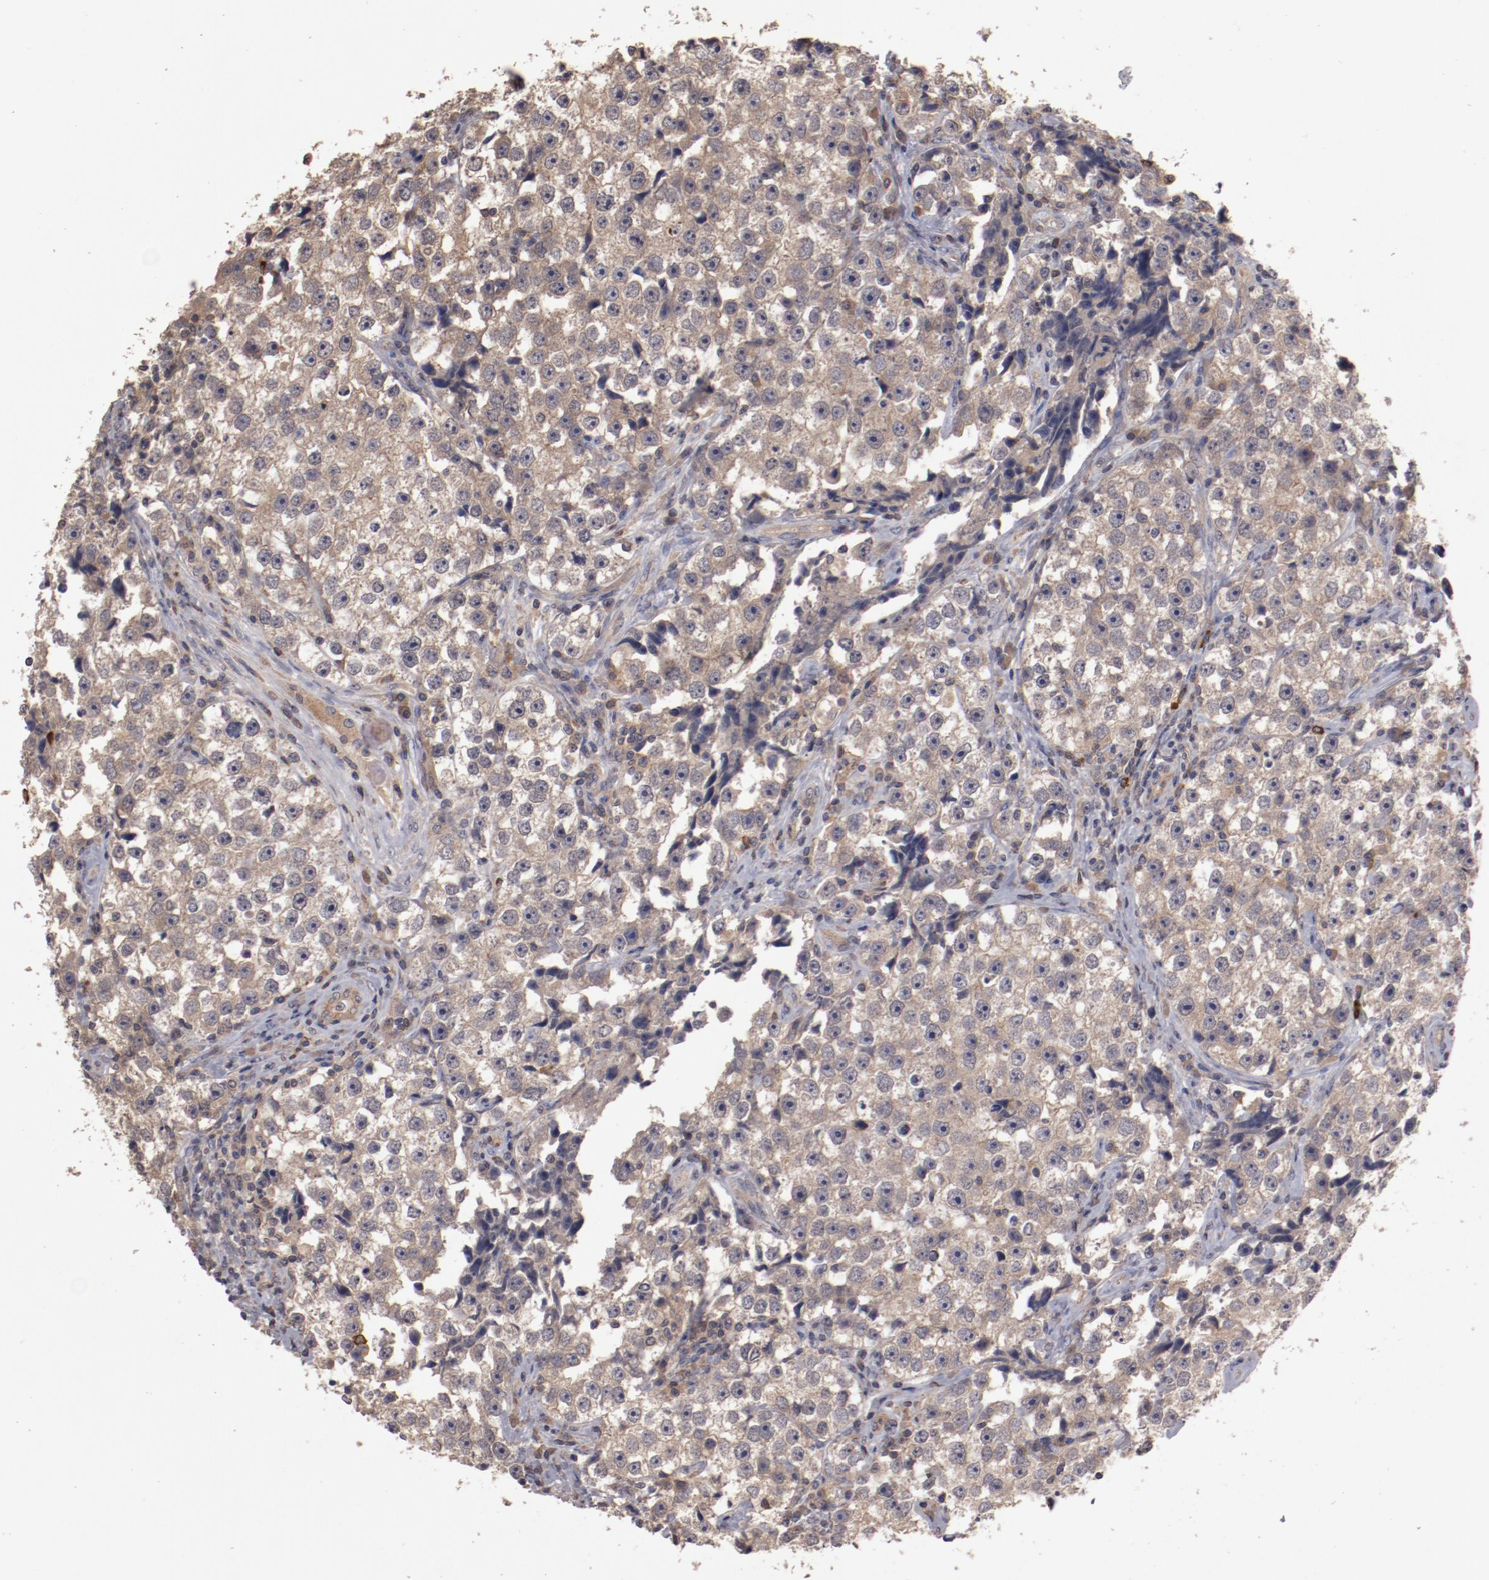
{"staining": {"intensity": "moderate", "quantity": ">75%", "location": "cytoplasmic/membranous"}, "tissue": "testis cancer", "cell_type": "Tumor cells", "image_type": "cancer", "snomed": [{"axis": "morphology", "description": "Seminoma, NOS"}, {"axis": "topography", "description": "Testis"}], "caption": "Human testis cancer stained for a protein (brown) reveals moderate cytoplasmic/membranous positive staining in approximately >75% of tumor cells.", "gene": "LRRC75B", "patient": {"sex": "male", "age": 32}}